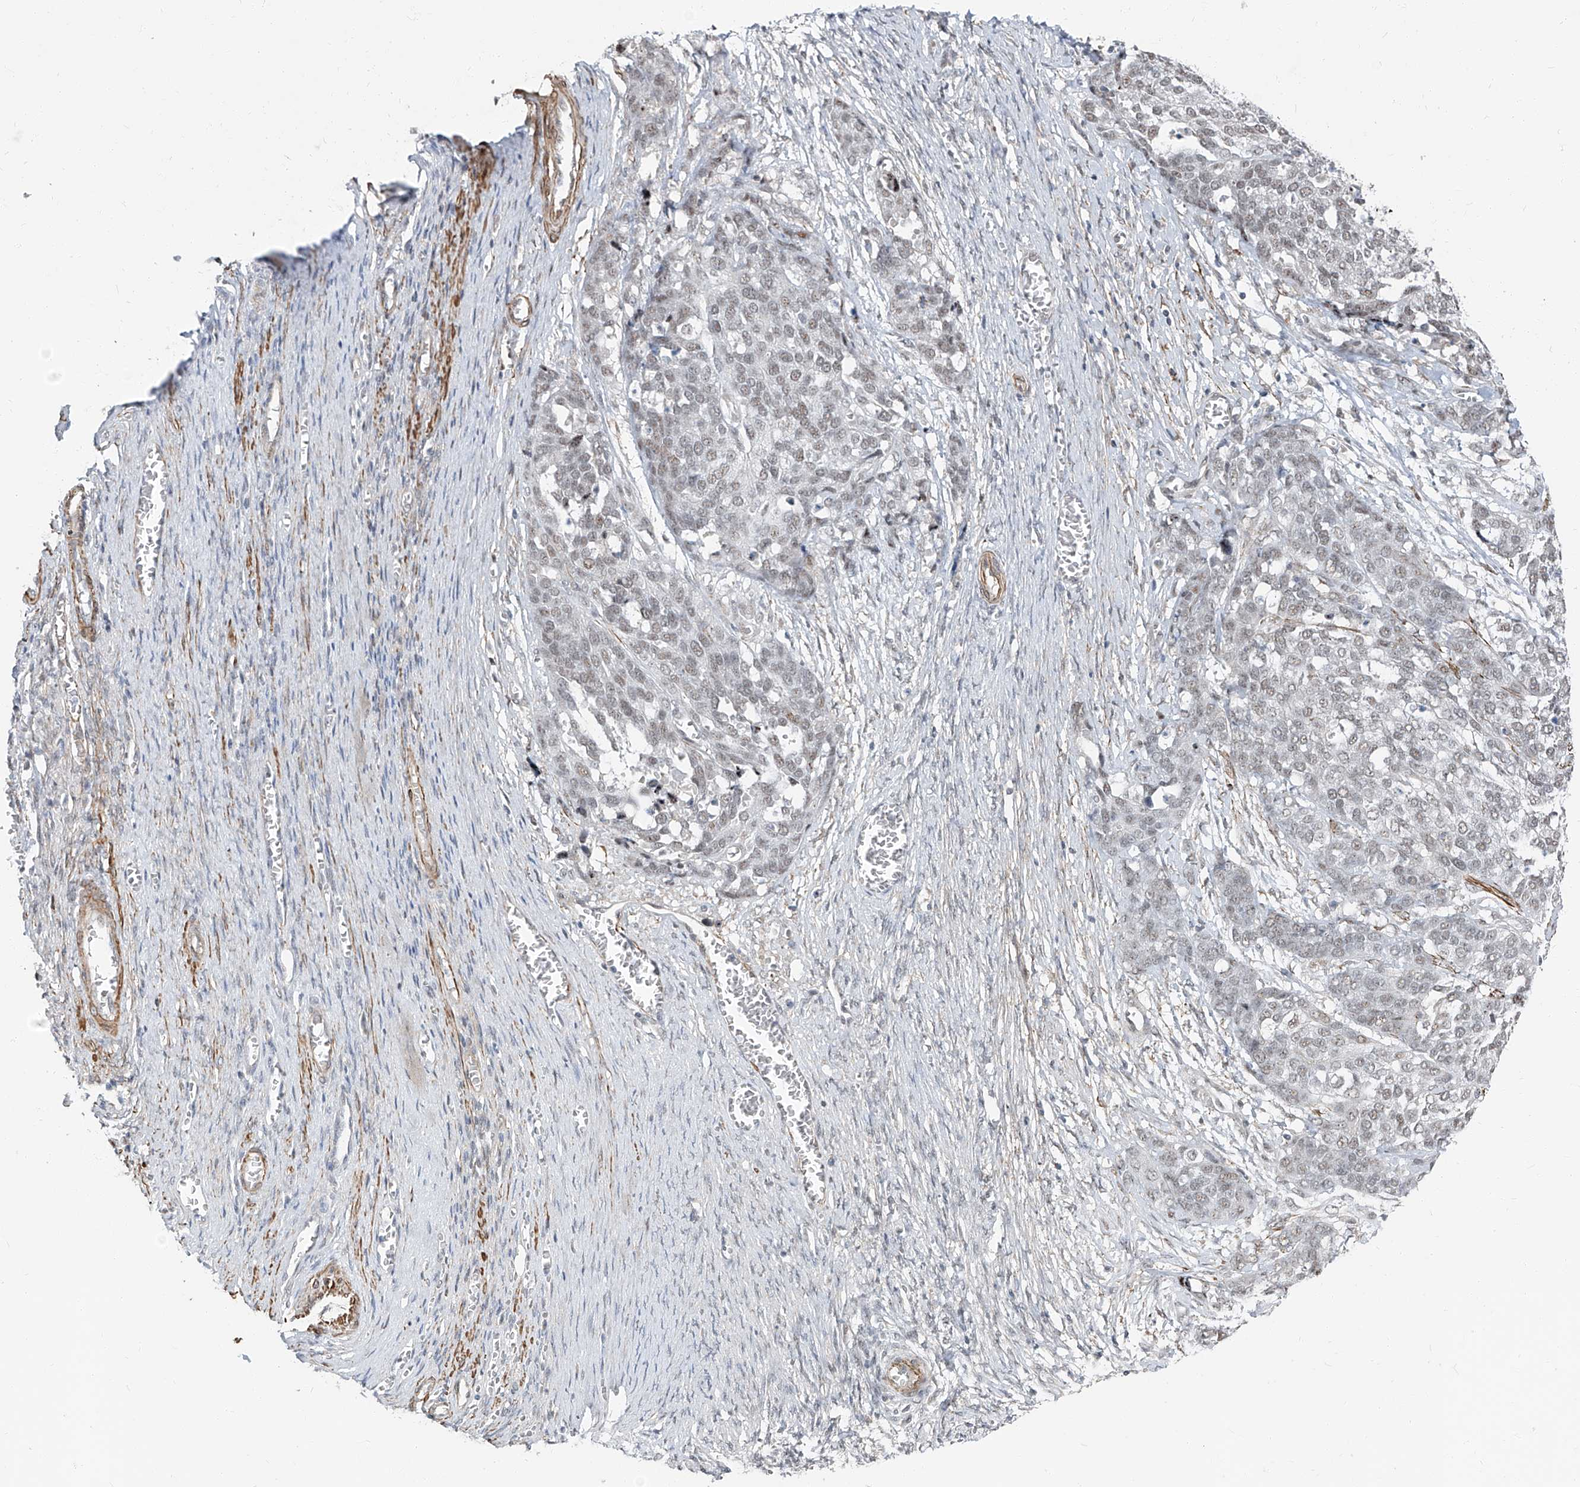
{"staining": {"intensity": "weak", "quantity": "25%-75%", "location": "nuclear"}, "tissue": "ovarian cancer", "cell_type": "Tumor cells", "image_type": "cancer", "snomed": [{"axis": "morphology", "description": "Cystadenocarcinoma, serous, NOS"}, {"axis": "topography", "description": "Ovary"}], "caption": "Weak nuclear expression for a protein is present in approximately 25%-75% of tumor cells of serous cystadenocarcinoma (ovarian) using IHC.", "gene": "TXLNB", "patient": {"sex": "female", "age": 44}}